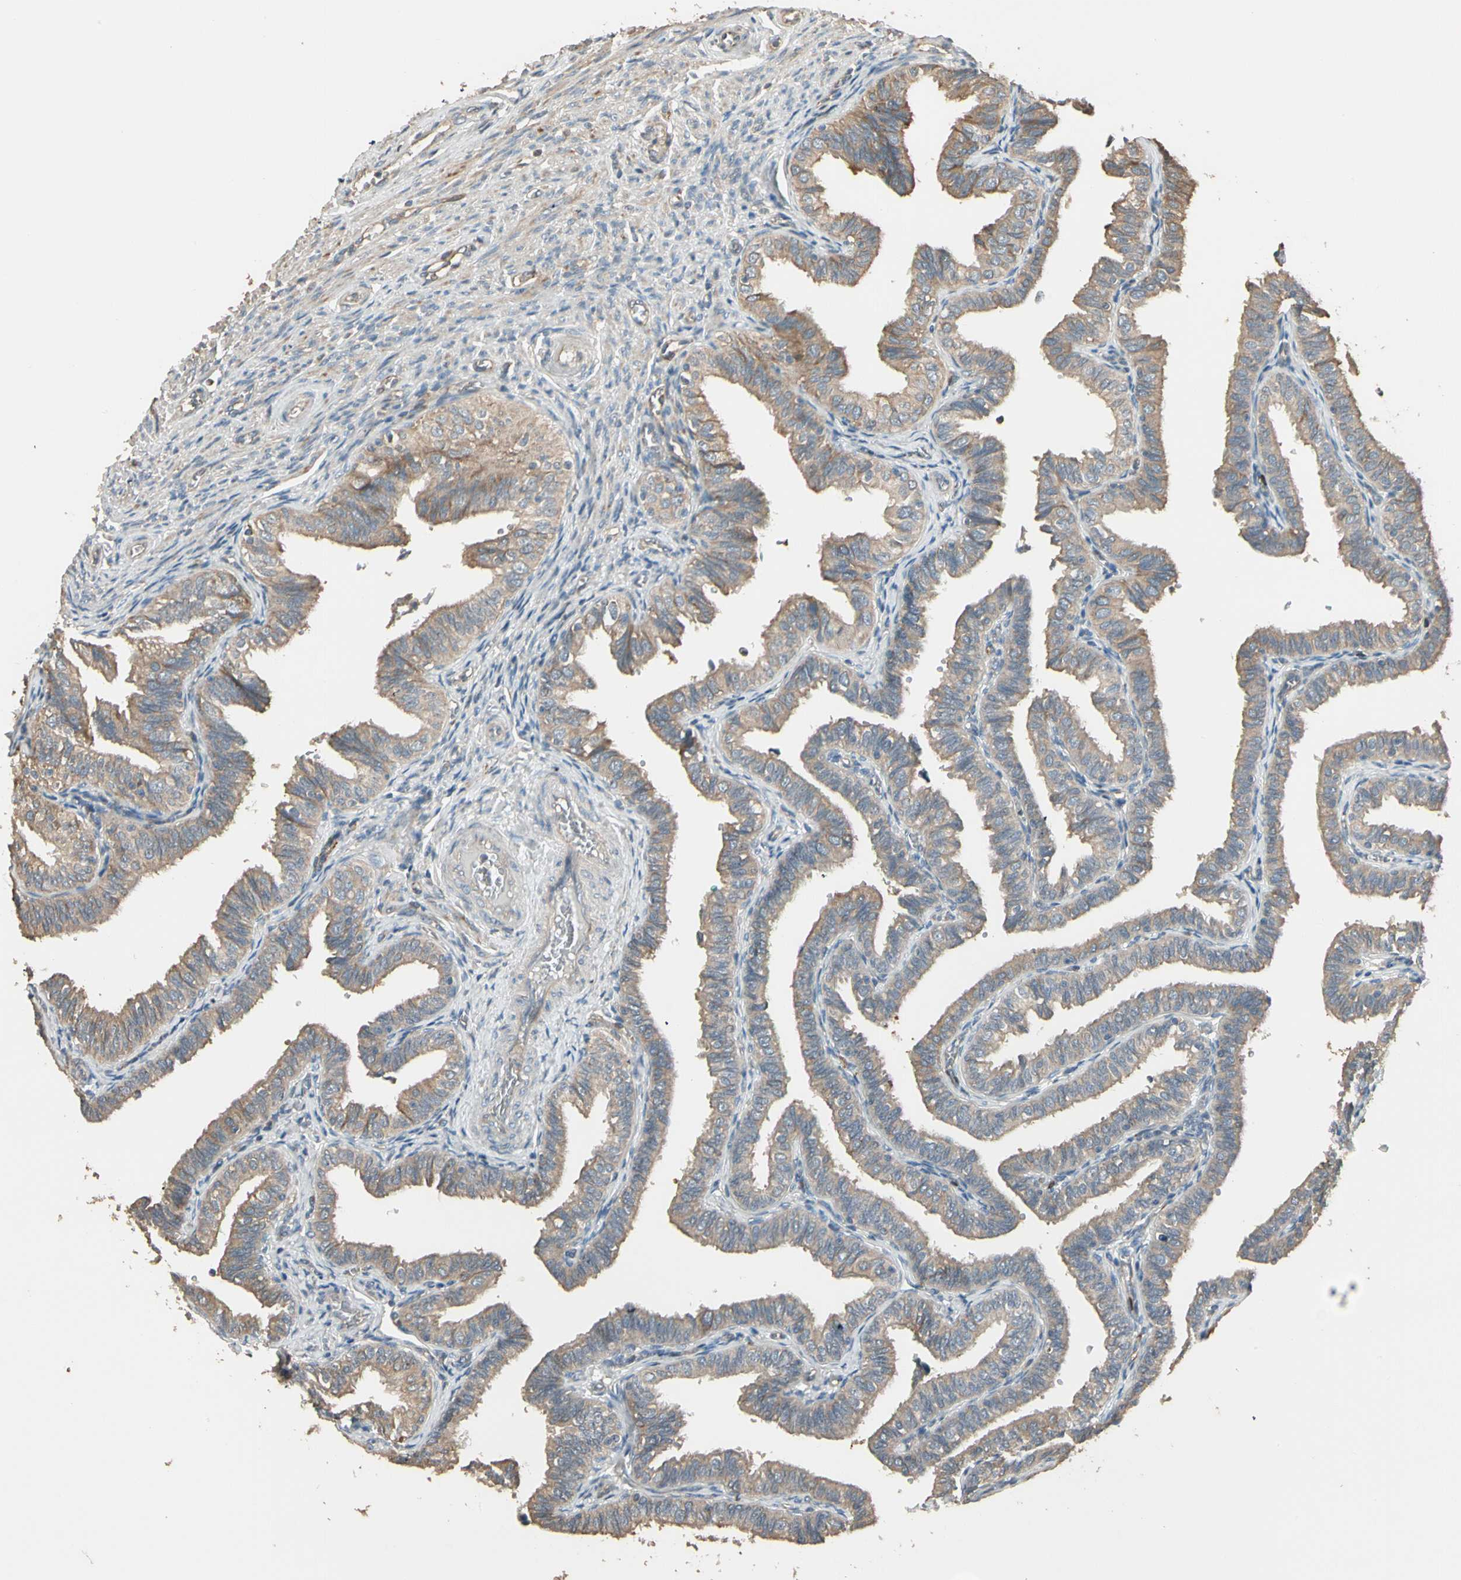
{"staining": {"intensity": "moderate", "quantity": ">75%", "location": "cytoplasmic/membranous"}, "tissue": "fallopian tube", "cell_type": "Glandular cells", "image_type": "normal", "snomed": [{"axis": "morphology", "description": "Normal tissue, NOS"}, {"axis": "topography", "description": "Fallopian tube"}], "caption": "DAB immunohistochemical staining of unremarkable human fallopian tube demonstrates moderate cytoplasmic/membranous protein staining in about >75% of glandular cells.", "gene": "TNFRSF21", "patient": {"sex": "female", "age": 46}}